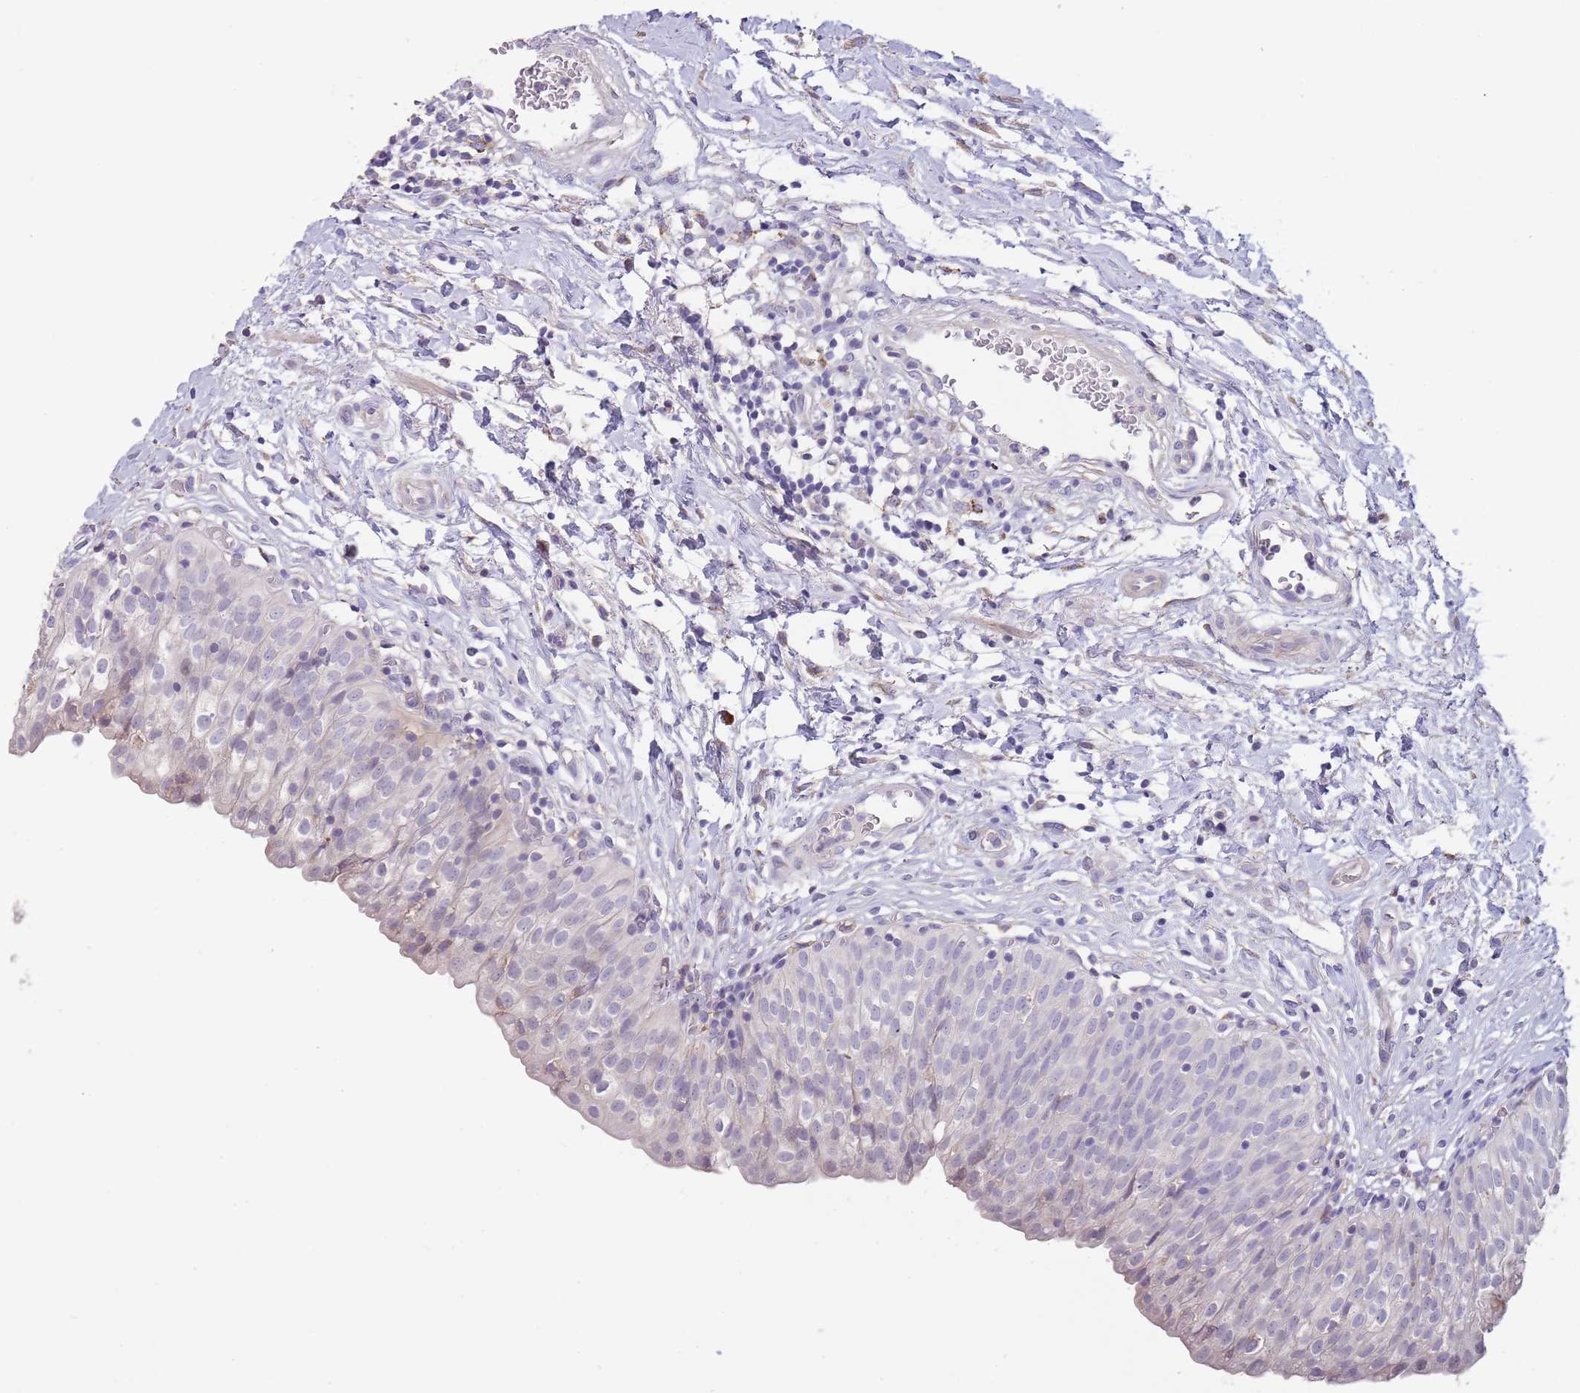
{"staining": {"intensity": "negative", "quantity": "none", "location": "none"}, "tissue": "urinary bladder", "cell_type": "Urothelial cells", "image_type": "normal", "snomed": [{"axis": "morphology", "description": "Normal tissue, NOS"}, {"axis": "topography", "description": "Urinary bladder"}], "caption": "An image of urinary bladder stained for a protein demonstrates no brown staining in urothelial cells. (DAB (3,3'-diaminobenzidine) immunohistochemistry with hematoxylin counter stain).", "gene": "SUSD1", "patient": {"sex": "male", "age": 55}}